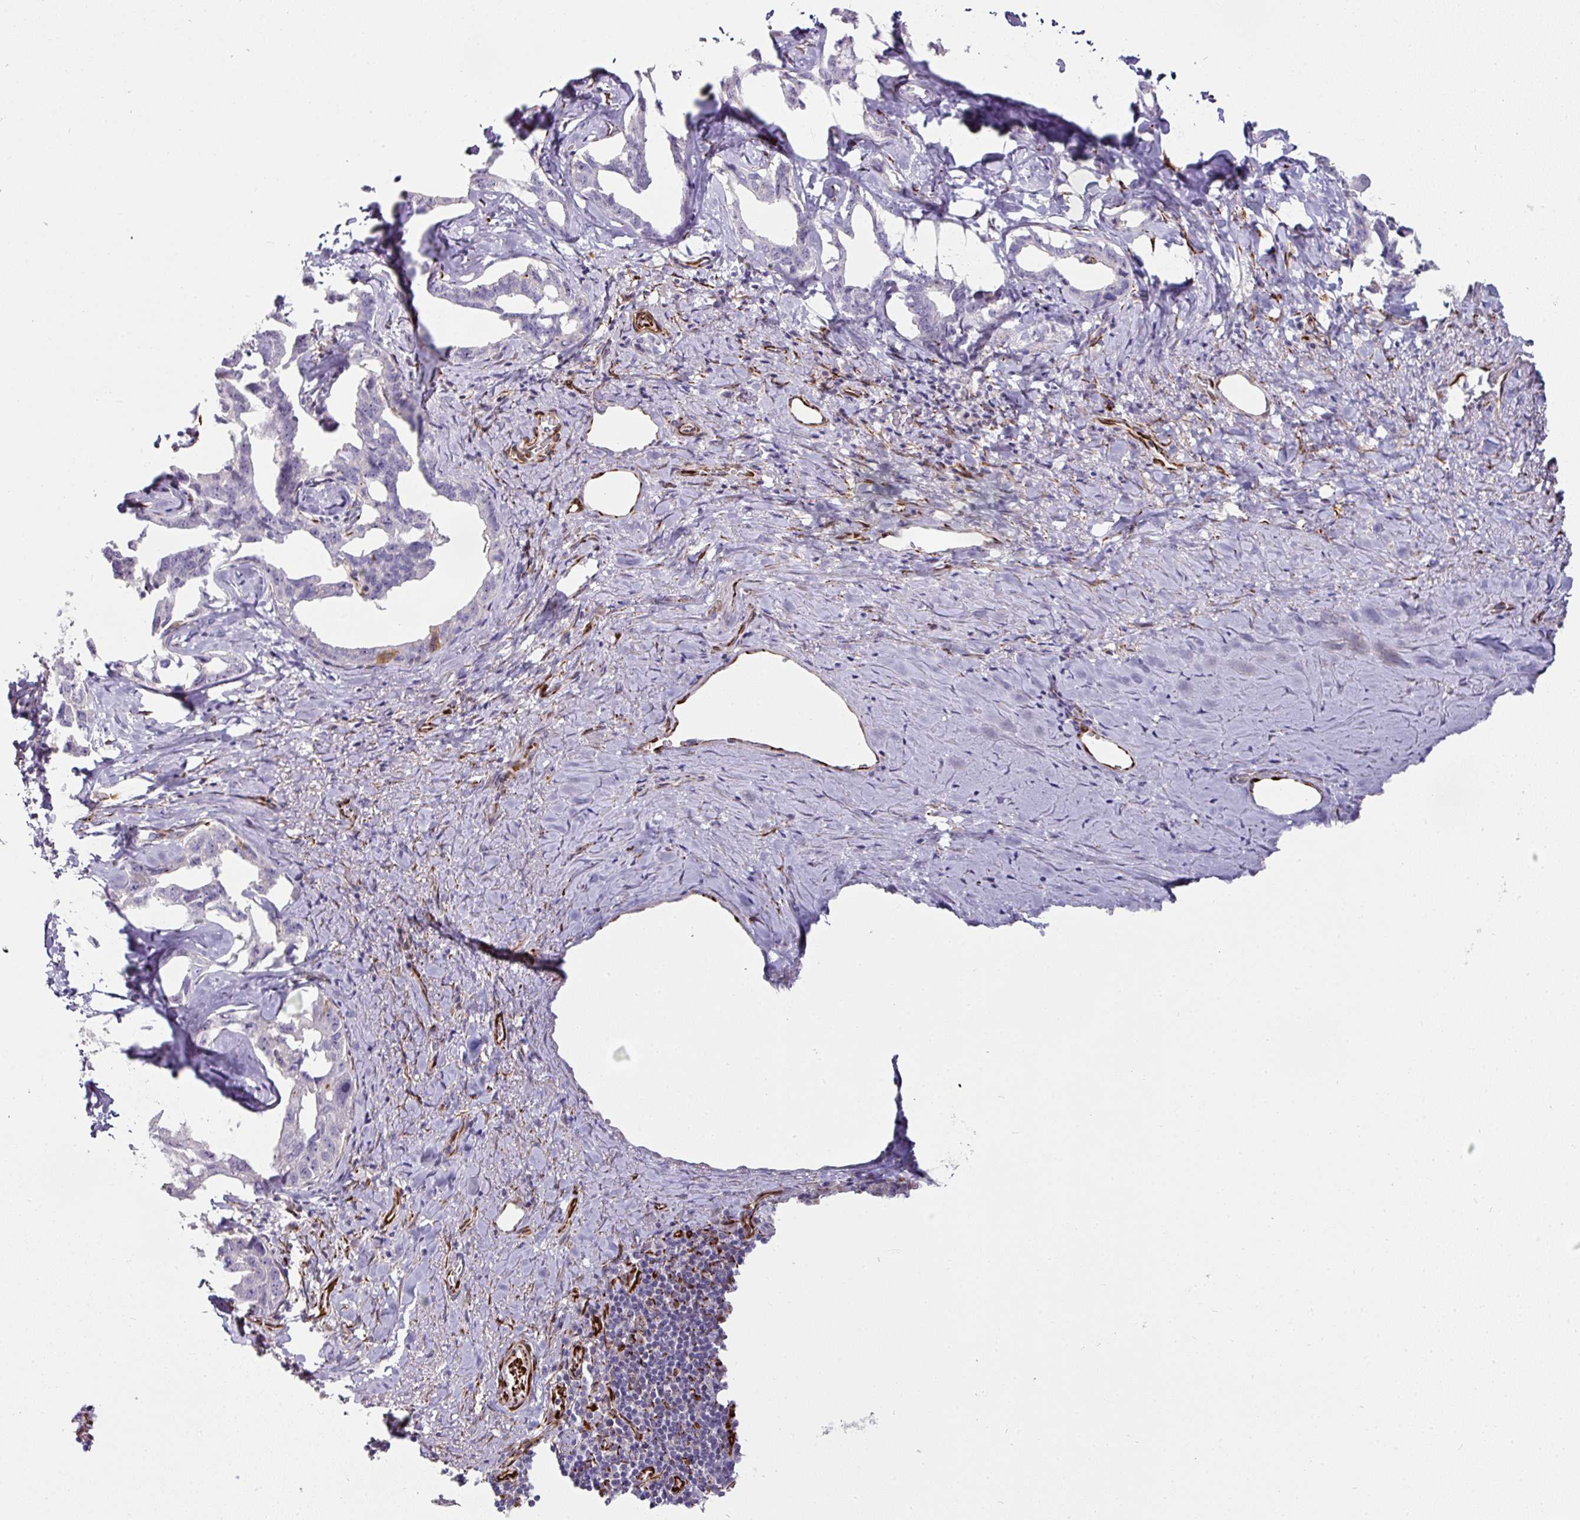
{"staining": {"intensity": "negative", "quantity": "none", "location": "none"}, "tissue": "liver cancer", "cell_type": "Tumor cells", "image_type": "cancer", "snomed": [{"axis": "morphology", "description": "Cholangiocarcinoma"}, {"axis": "topography", "description": "Liver"}], "caption": "Immunohistochemistry of cholangiocarcinoma (liver) demonstrates no positivity in tumor cells.", "gene": "TMPRSS9", "patient": {"sex": "male", "age": 59}}